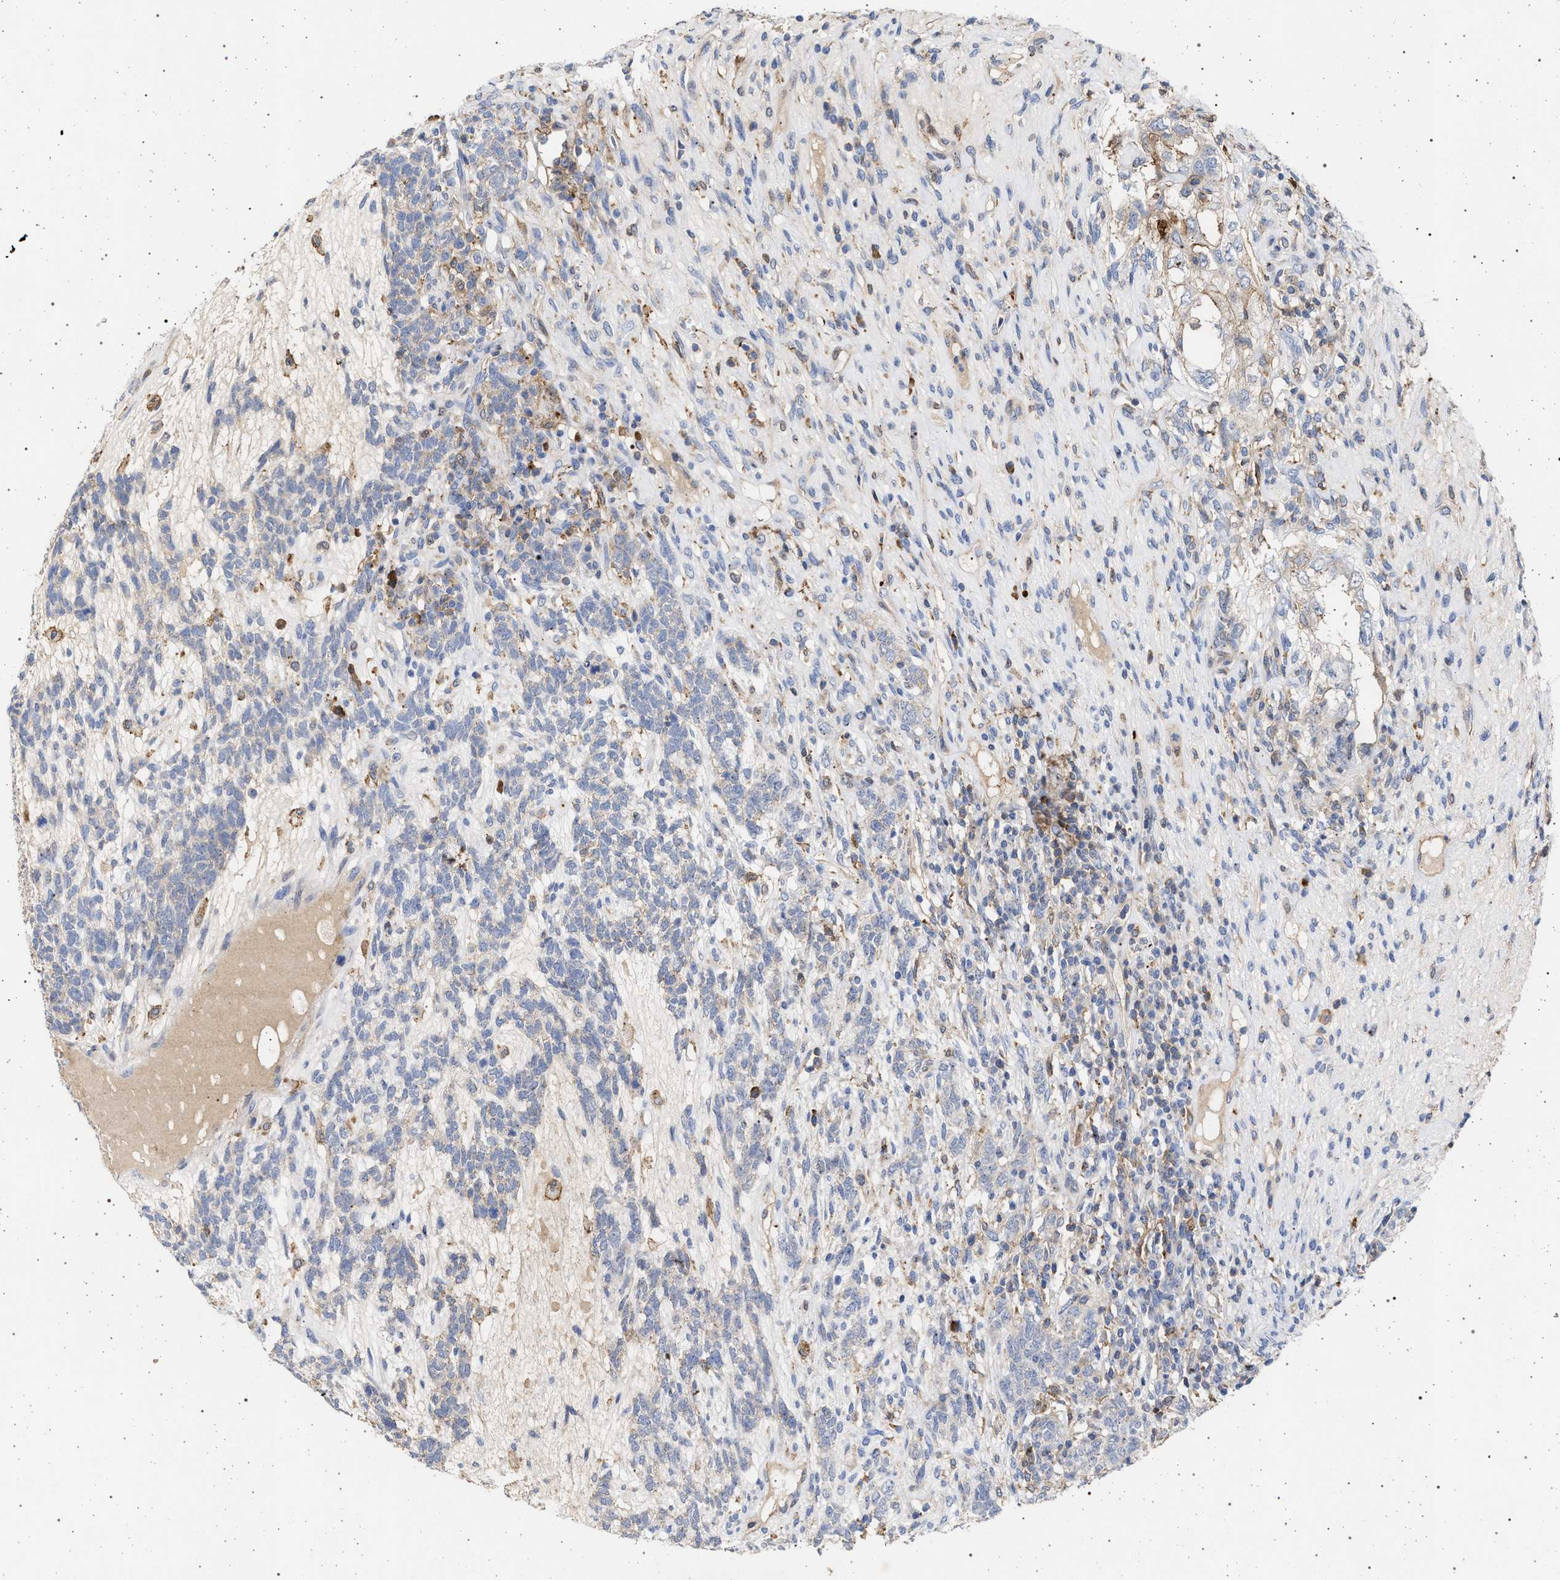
{"staining": {"intensity": "negative", "quantity": "none", "location": "none"}, "tissue": "testis cancer", "cell_type": "Tumor cells", "image_type": "cancer", "snomed": [{"axis": "morphology", "description": "Seminoma, NOS"}, {"axis": "topography", "description": "Testis"}], "caption": "Tumor cells show no significant protein staining in seminoma (testis).", "gene": "PLG", "patient": {"sex": "male", "age": 28}}